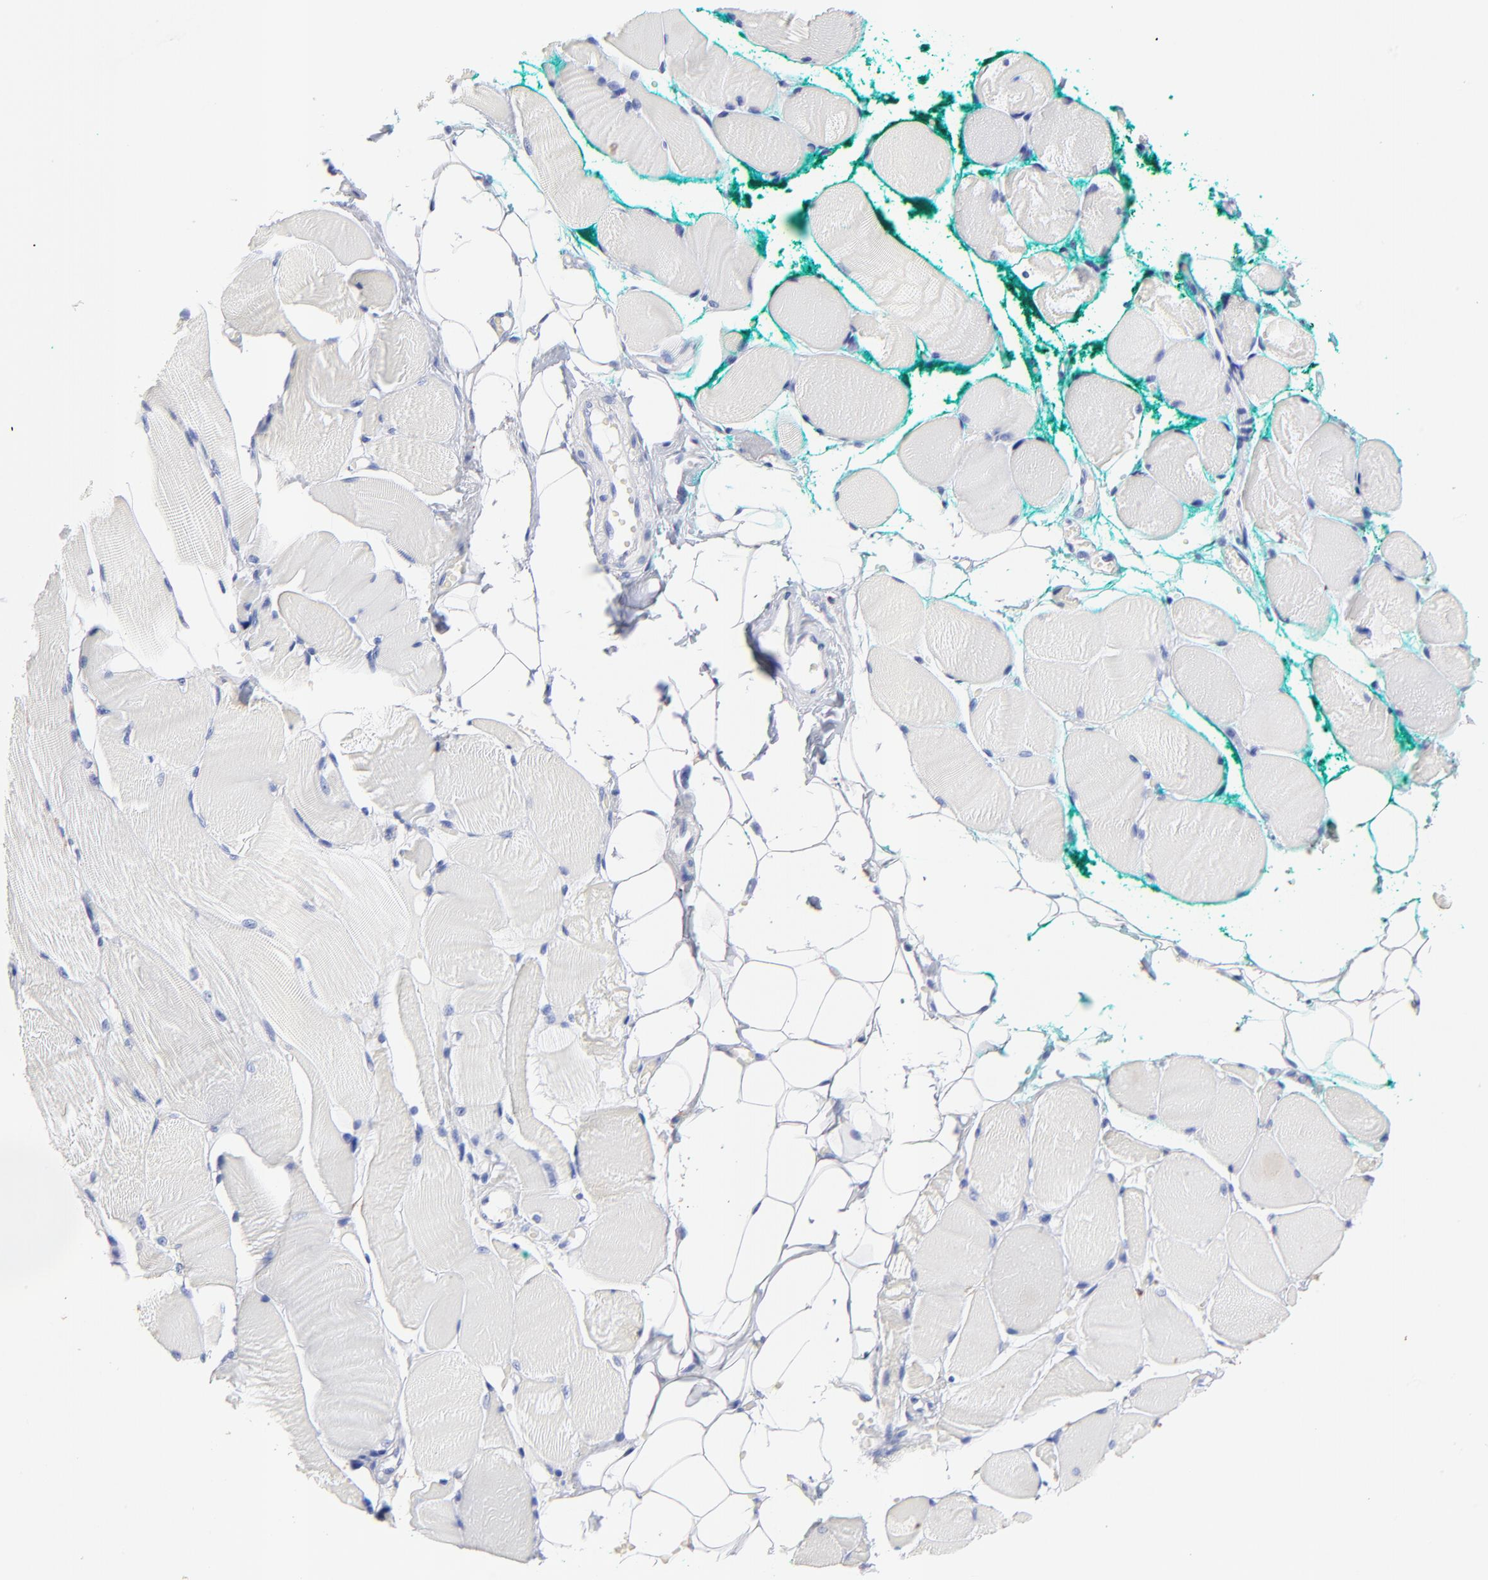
{"staining": {"intensity": "negative", "quantity": "none", "location": "none"}, "tissue": "skeletal muscle", "cell_type": "Myocytes", "image_type": "normal", "snomed": [{"axis": "morphology", "description": "Normal tissue, NOS"}, {"axis": "topography", "description": "Skeletal muscle"}, {"axis": "topography", "description": "Peripheral nerve tissue"}], "caption": "Myocytes show no significant protein expression in benign skeletal muscle.", "gene": "CPVL", "patient": {"sex": "female", "age": 84}}